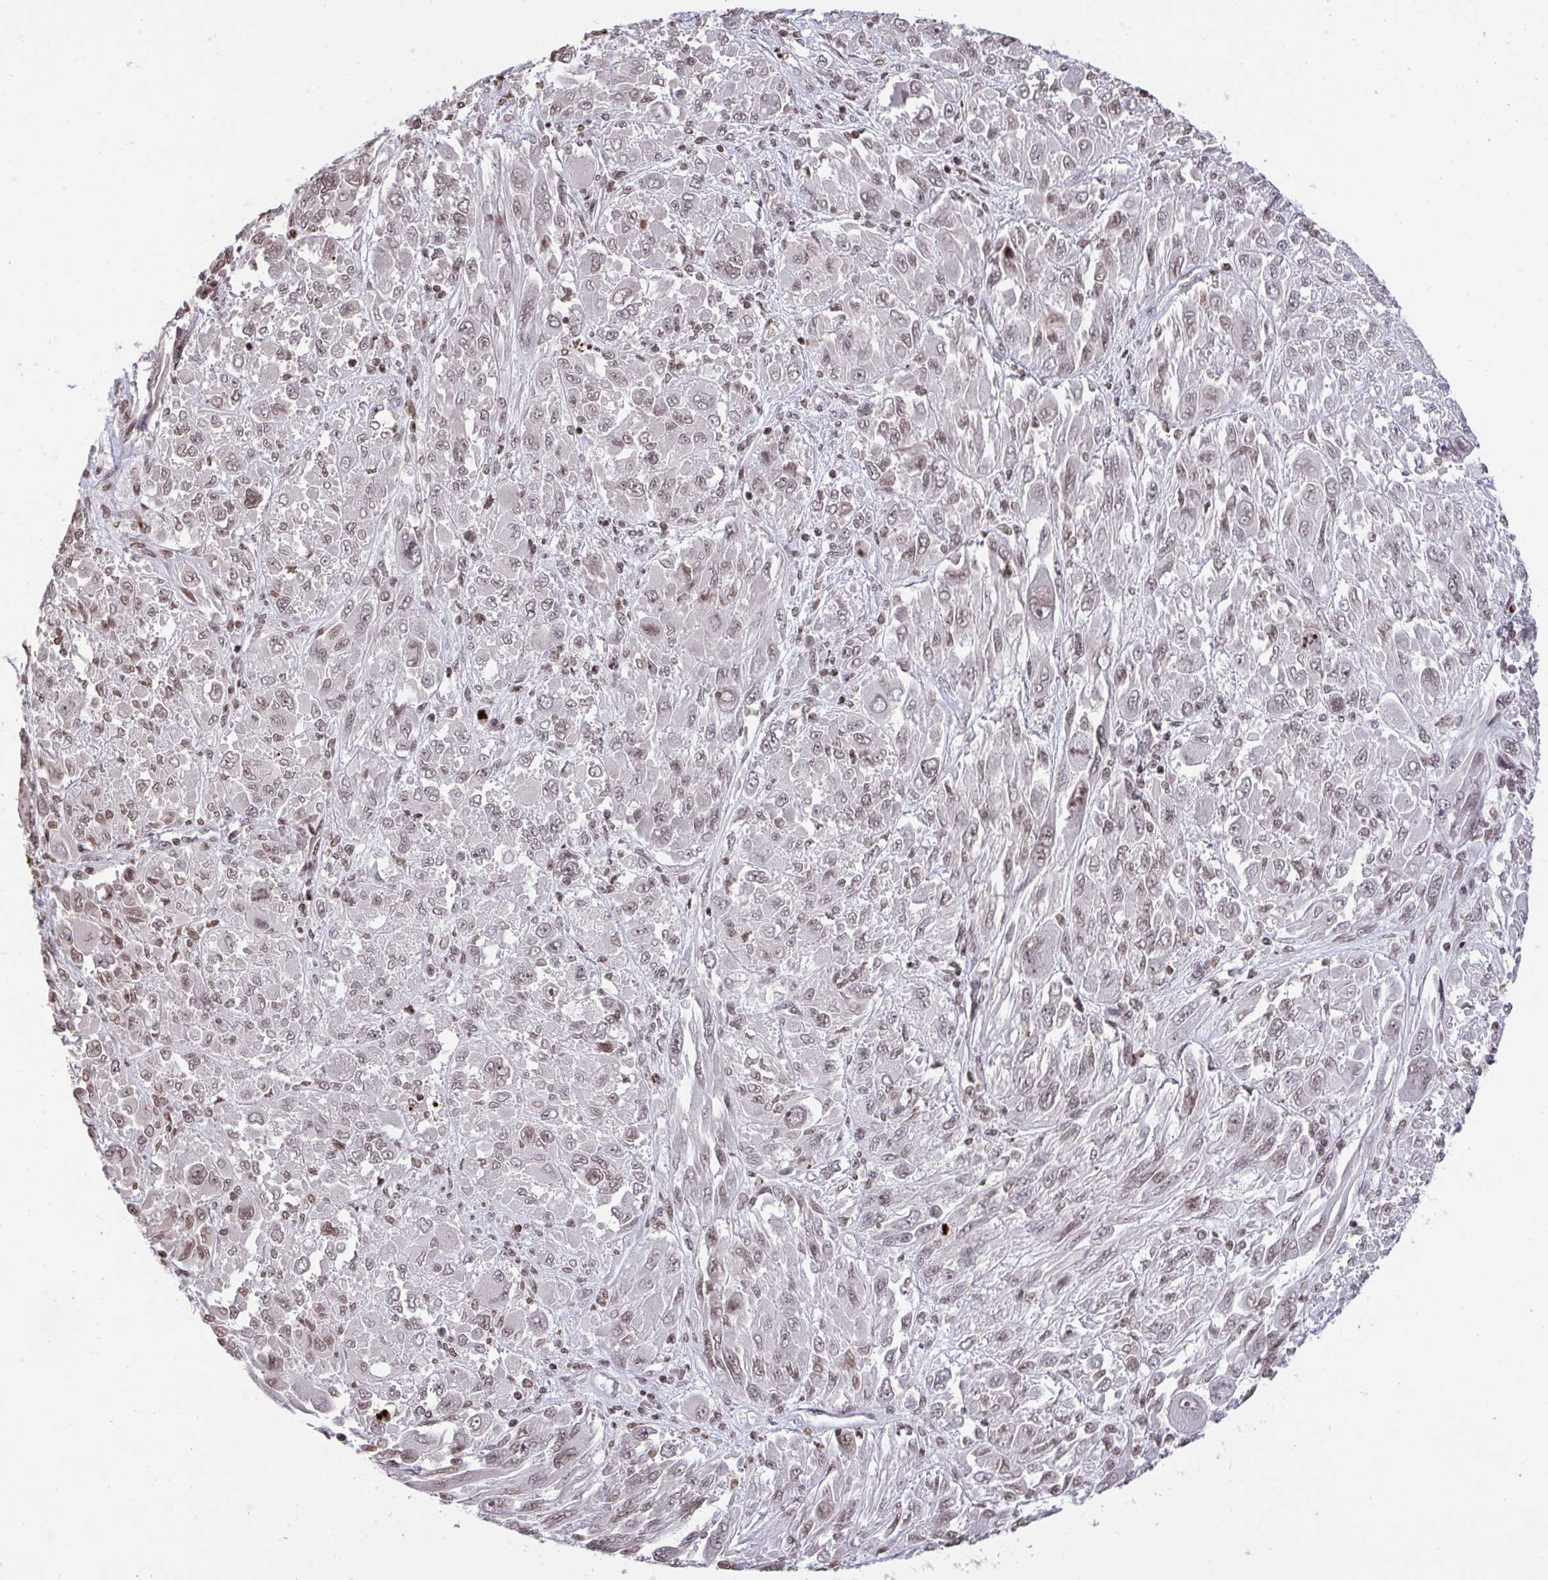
{"staining": {"intensity": "weak", "quantity": "25%-75%", "location": "nuclear"}, "tissue": "melanoma", "cell_type": "Tumor cells", "image_type": "cancer", "snomed": [{"axis": "morphology", "description": "Malignant melanoma, NOS"}, {"axis": "topography", "description": "Skin"}], "caption": "Melanoma stained for a protein exhibits weak nuclear positivity in tumor cells.", "gene": "NIP7", "patient": {"sex": "female", "age": 91}}